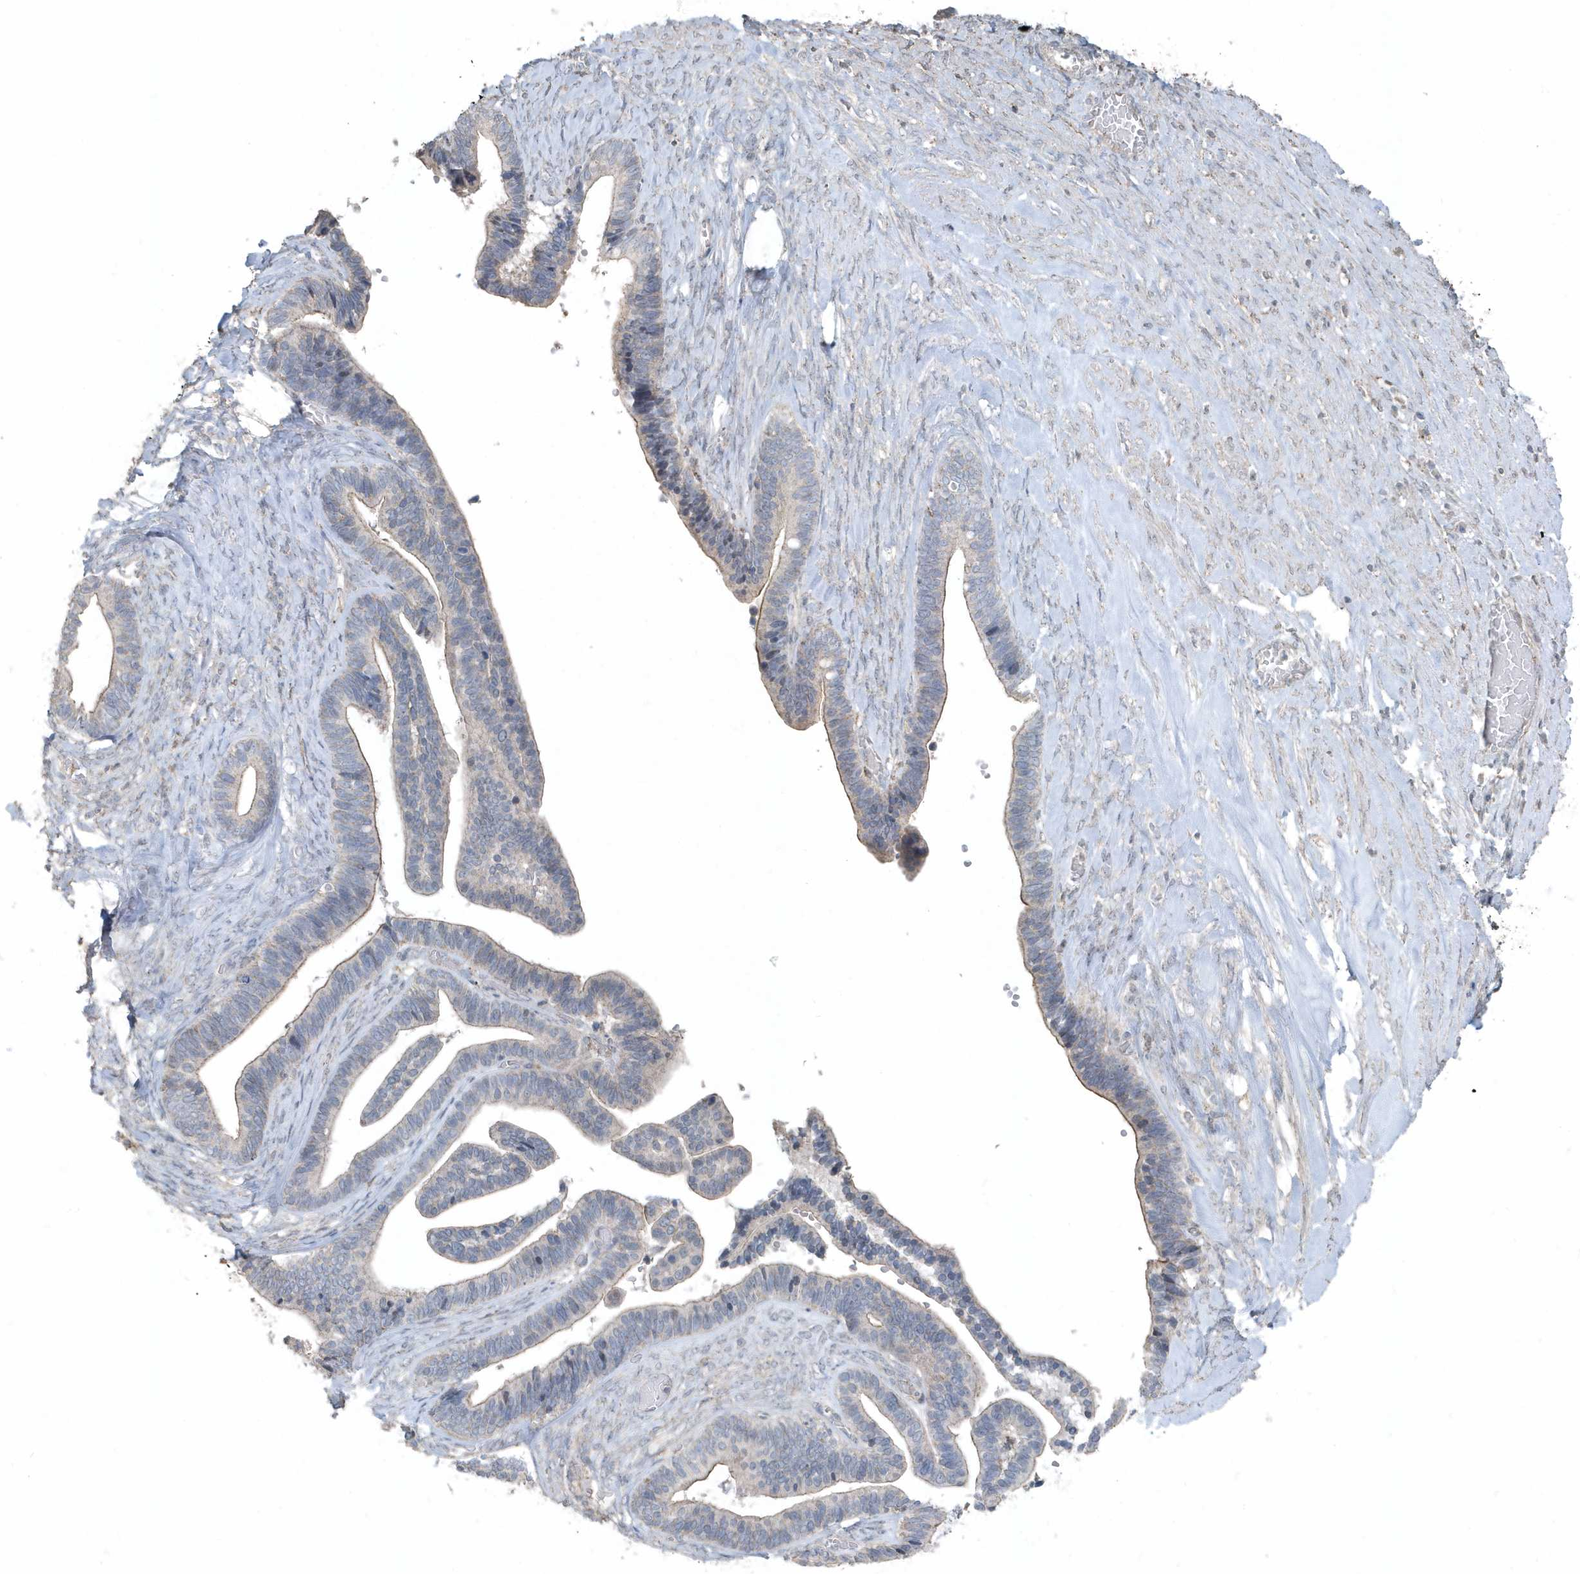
{"staining": {"intensity": "weak", "quantity": "<25%", "location": "cytoplasmic/membranous"}, "tissue": "ovarian cancer", "cell_type": "Tumor cells", "image_type": "cancer", "snomed": [{"axis": "morphology", "description": "Cystadenocarcinoma, serous, NOS"}, {"axis": "topography", "description": "Ovary"}], "caption": "Immunohistochemistry histopathology image of neoplastic tissue: human ovarian serous cystadenocarcinoma stained with DAB reveals no significant protein expression in tumor cells.", "gene": "ACTC1", "patient": {"sex": "female", "age": 56}}